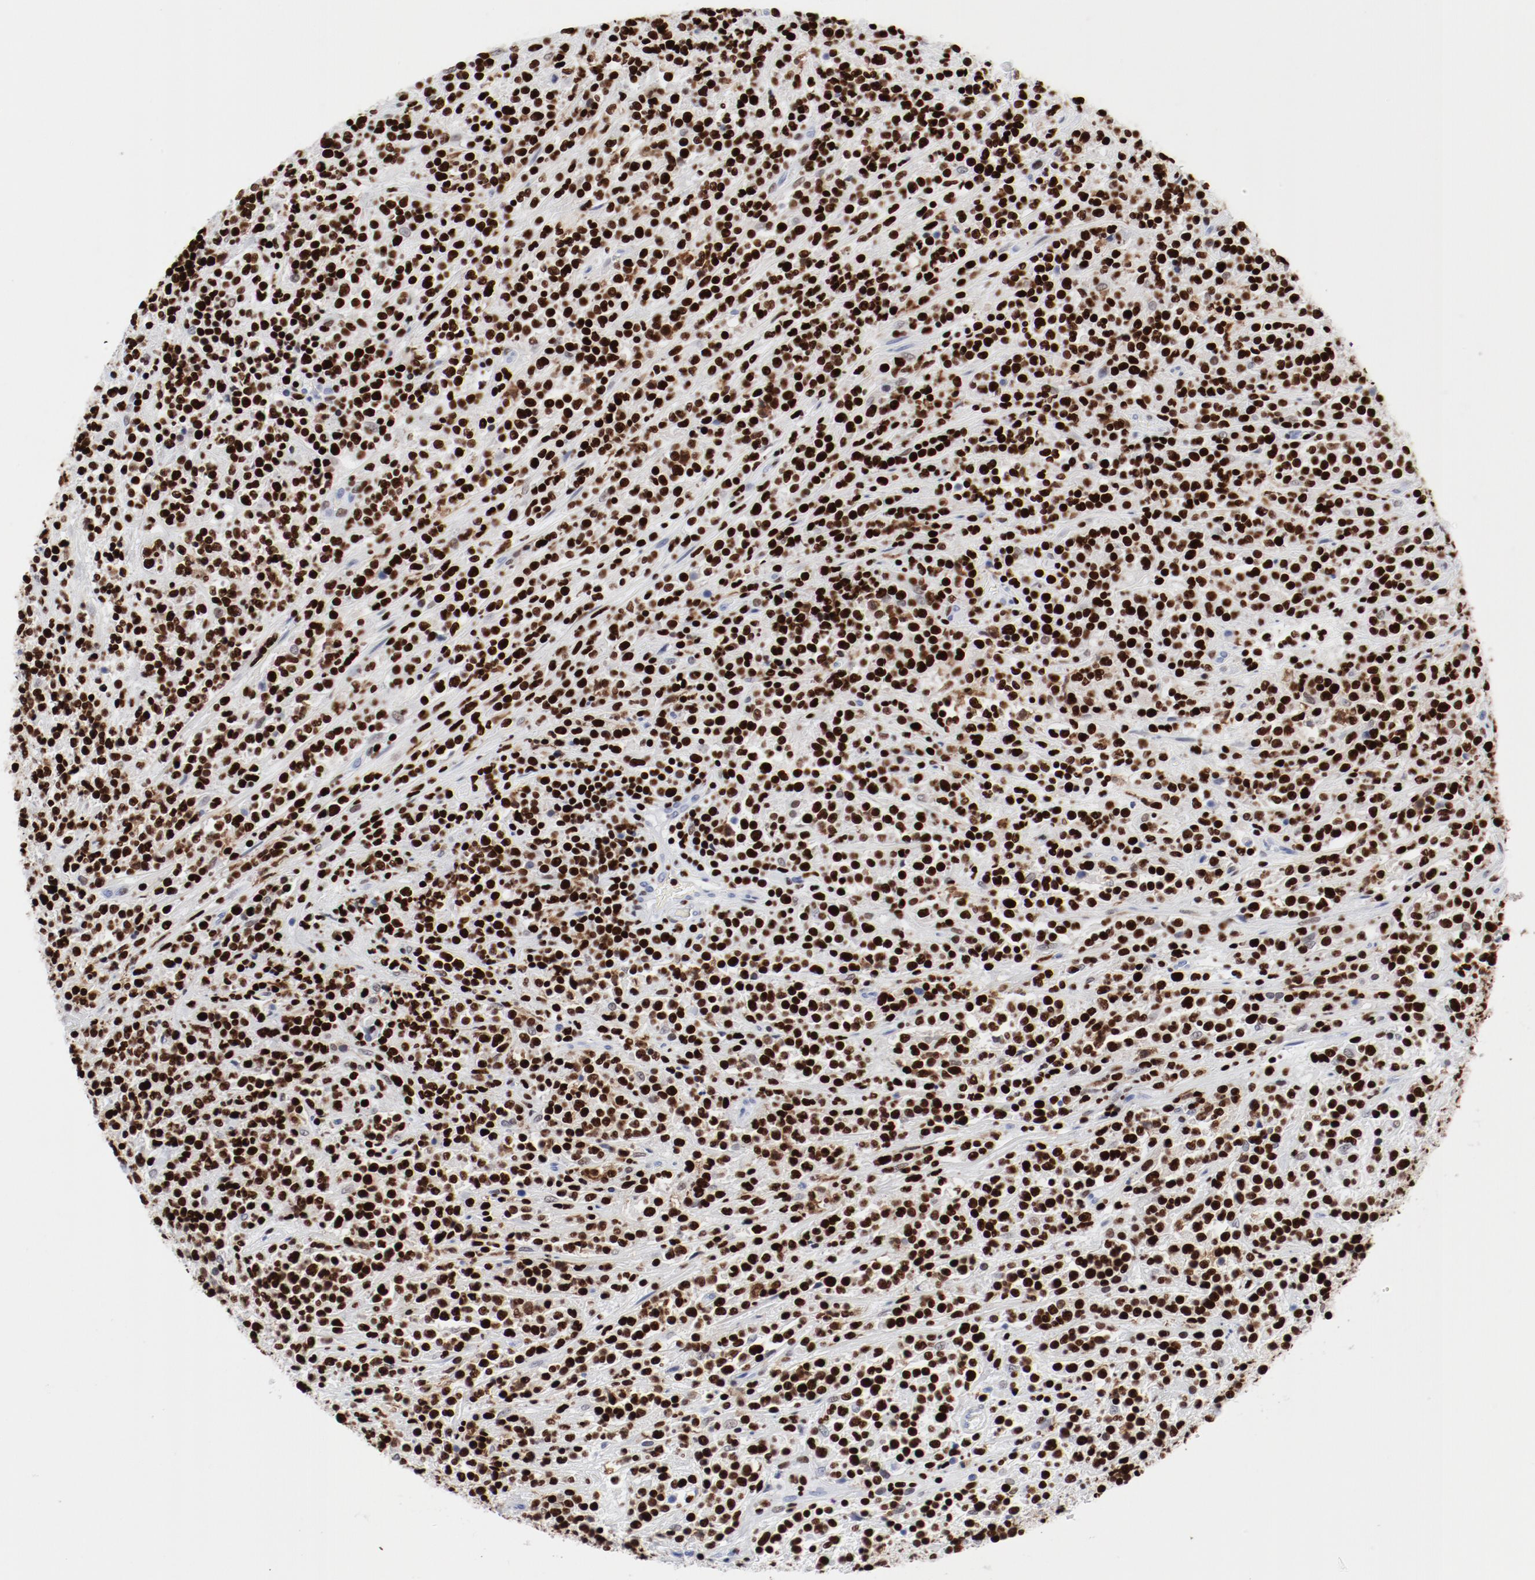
{"staining": {"intensity": "strong", "quantity": ">75%", "location": "nuclear"}, "tissue": "lymphoma", "cell_type": "Tumor cells", "image_type": "cancer", "snomed": [{"axis": "morphology", "description": "Malignant lymphoma, non-Hodgkin's type, High grade"}, {"axis": "topography", "description": "Soft tissue"}], "caption": "A histopathology image of lymphoma stained for a protein exhibits strong nuclear brown staining in tumor cells.", "gene": "SMARCC2", "patient": {"sex": "male", "age": 18}}